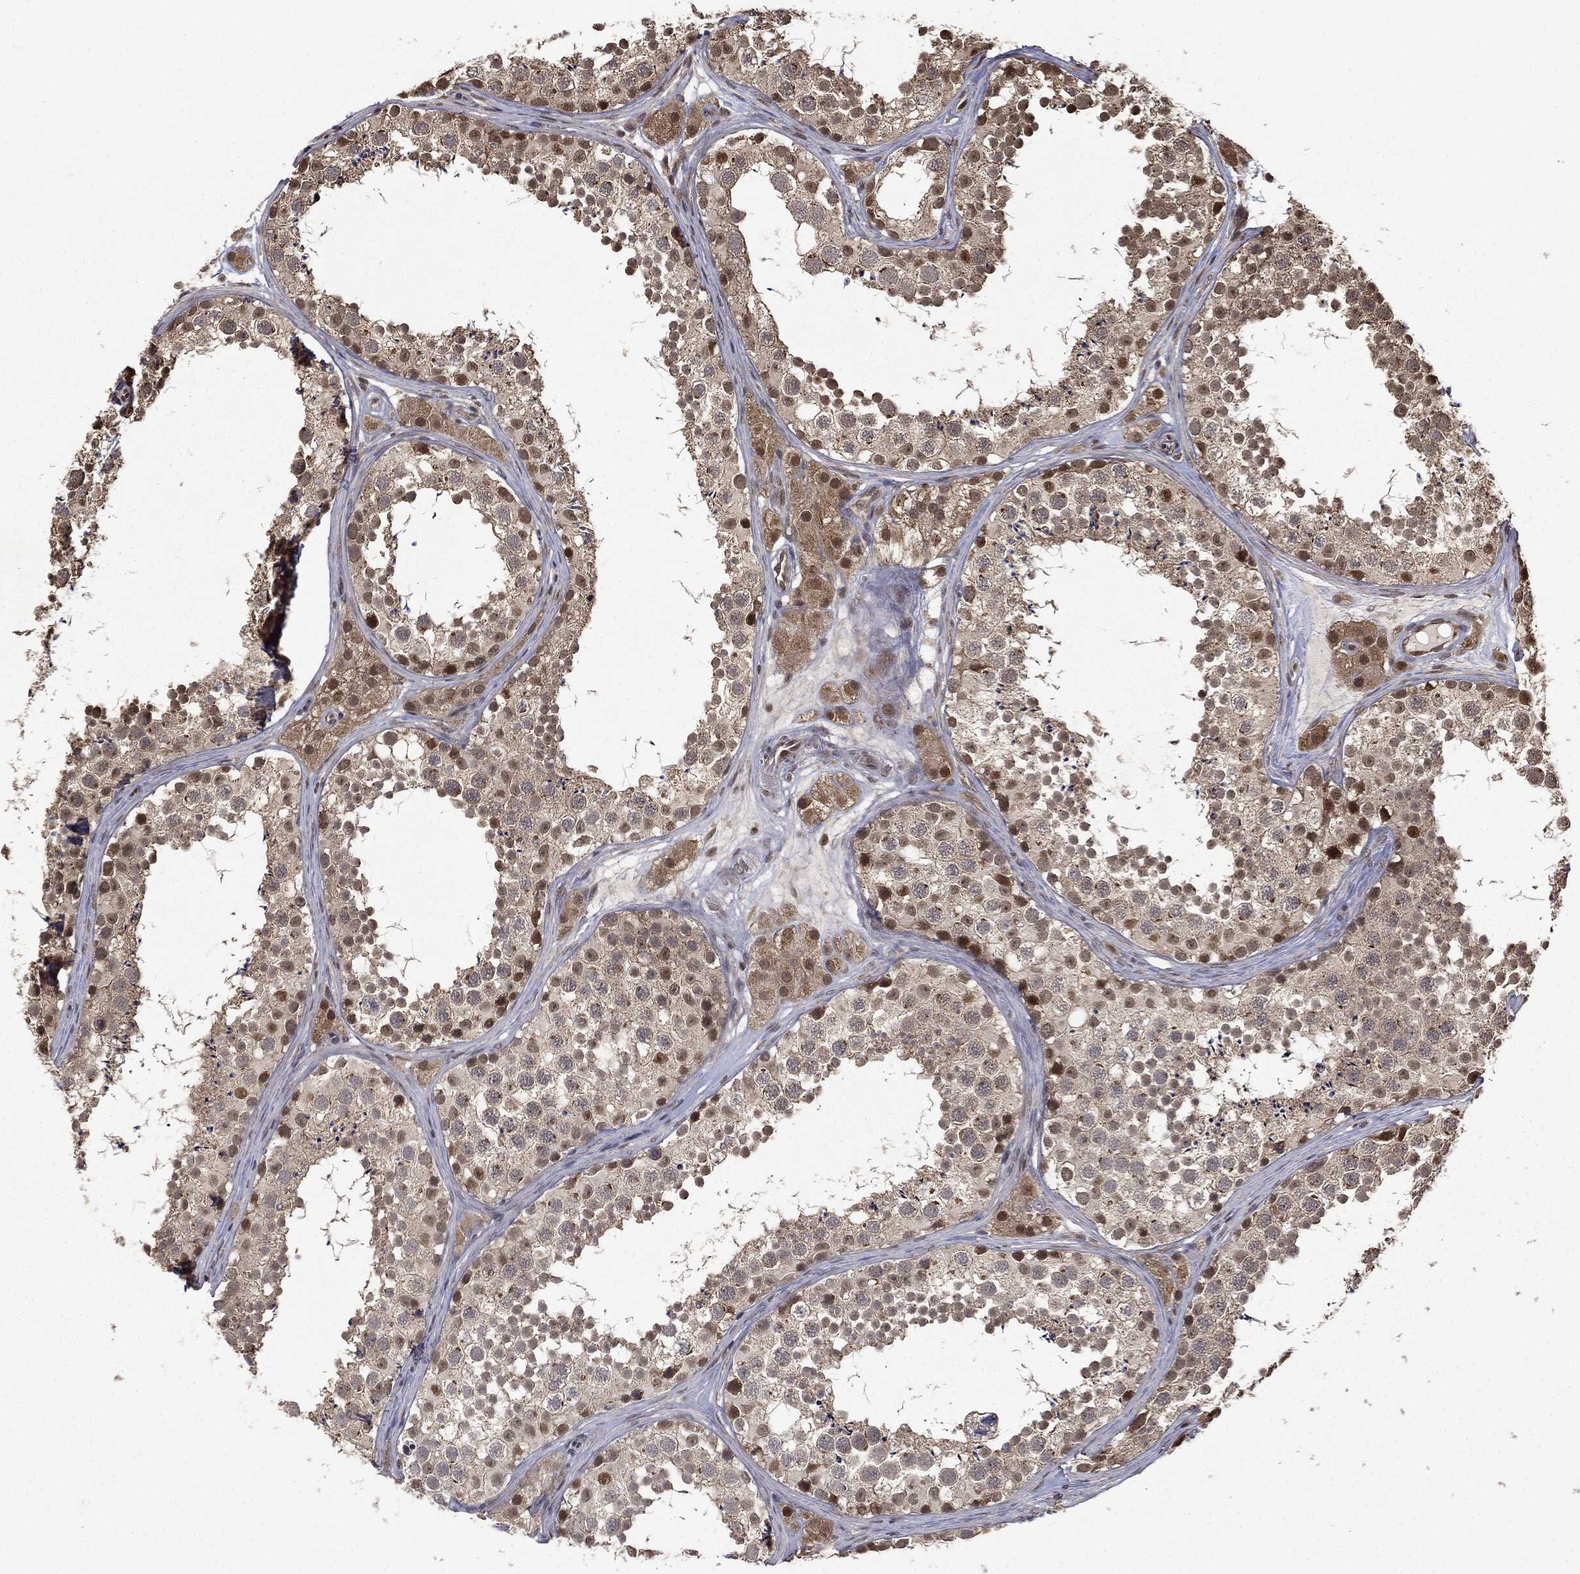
{"staining": {"intensity": "strong", "quantity": "<25%", "location": "cytoplasmic/membranous,nuclear"}, "tissue": "testis", "cell_type": "Cells in seminiferous ducts", "image_type": "normal", "snomed": [{"axis": "morphology", "description": "Normal tissue, NOS"}, {"axis": "topography", "description": "Testis"}], "caption": "Cells in seminiferous ducts show medium levels of strong cytoplasmic/membranous,nuclear staining in approximately <25% of cells in normal testis.", "gene": "ZNHIT6", "patient": {"sex": "male", "age": 41}}